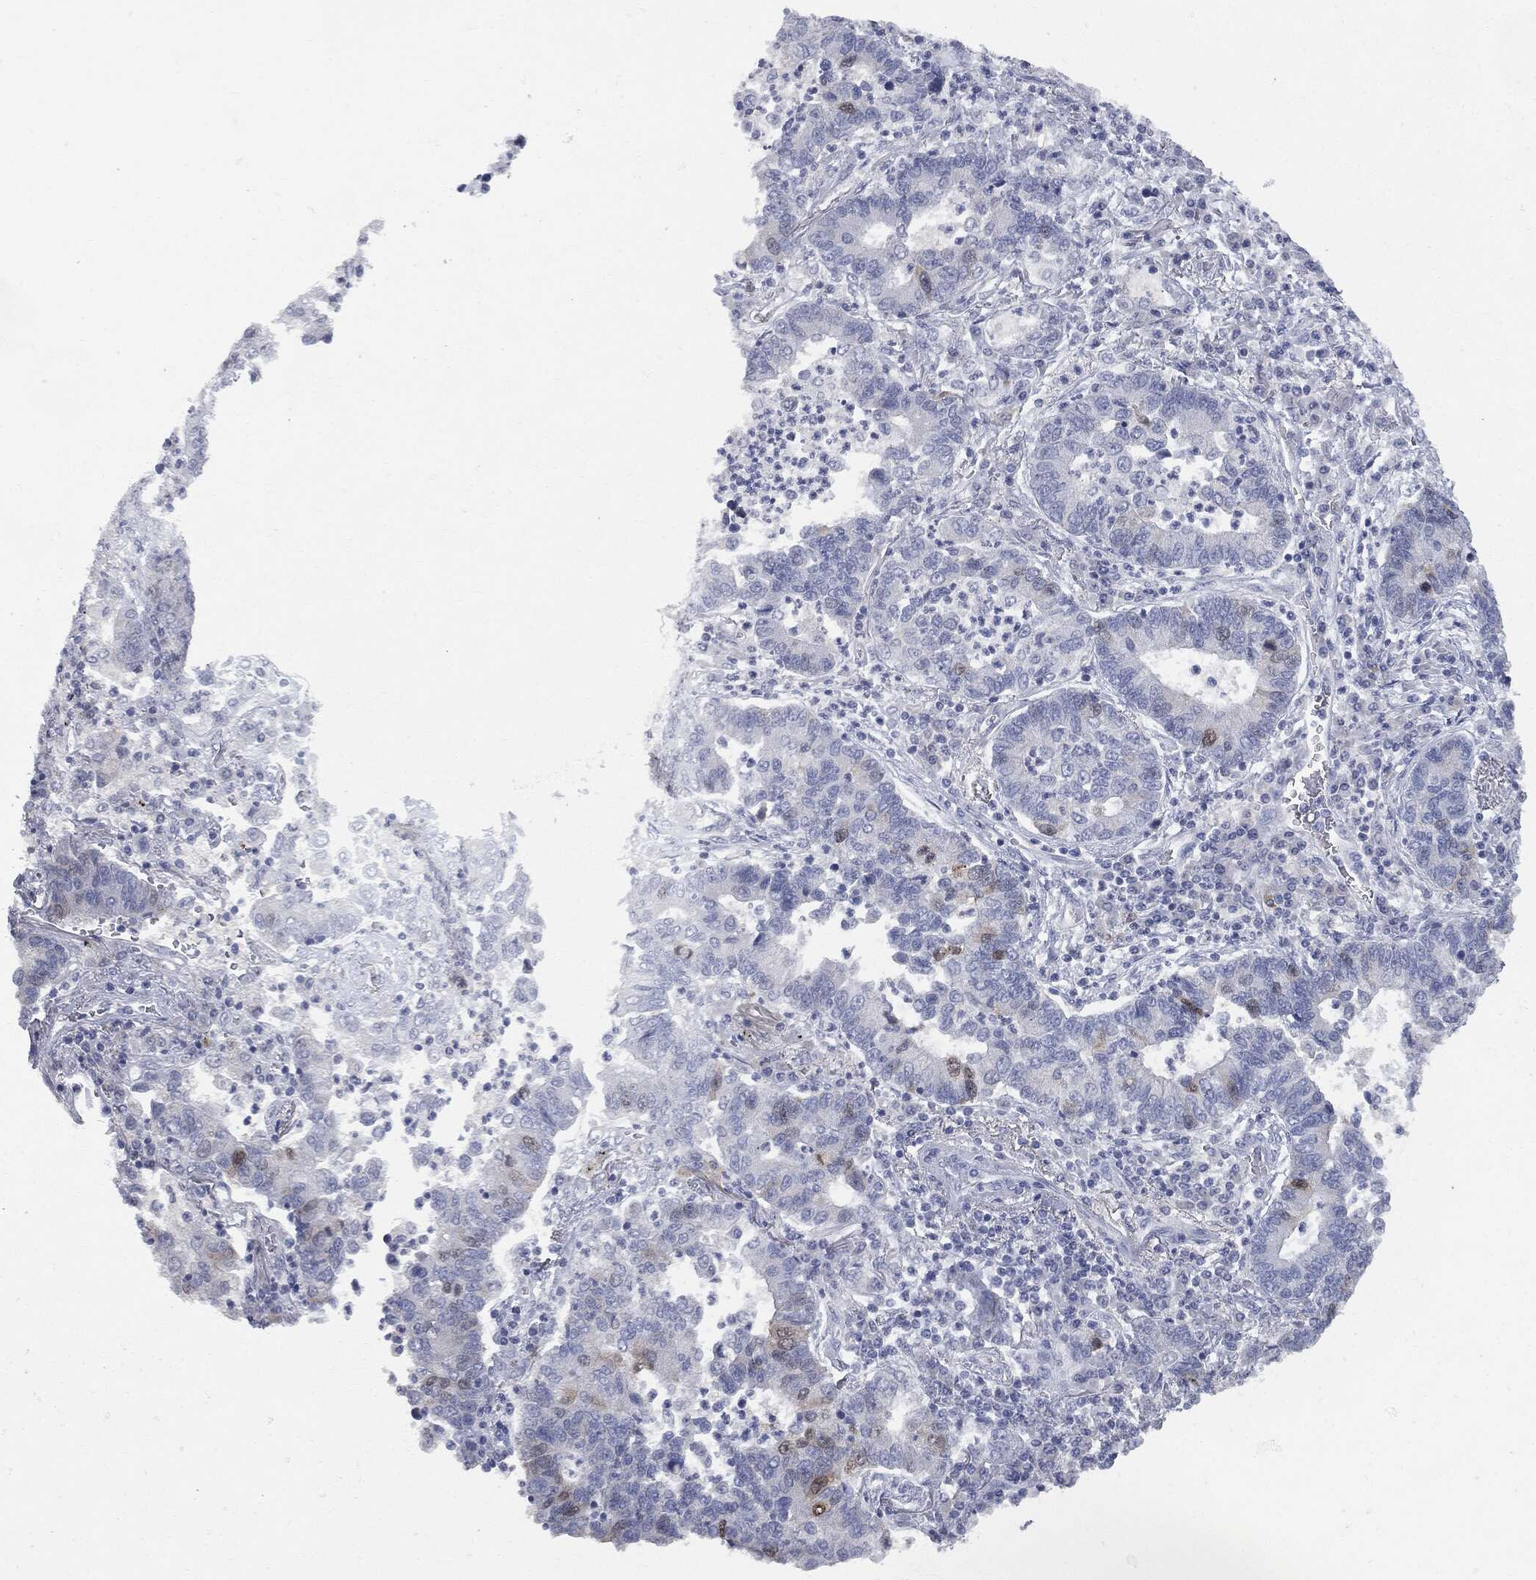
{"staining": {"intensity": "weak", "quantity": "<25%", "location": "cytoplasmic/membranous"}, "tissue": "lung cancer", "cell_type": "Tumor cells", "image_type": "cancer", "snomed": [{"axis": "morphology", "description": "Adenocarcinoma, NOS"}, {"axis": "topography", "description": "Lung"}], "caption": "DAB immunohistochemical staining of adenocarcinoma (lung) shows no significant expression in tumor cells.", "gene": "UBE2C", "patient": {"sex": "female", "age": 57}}